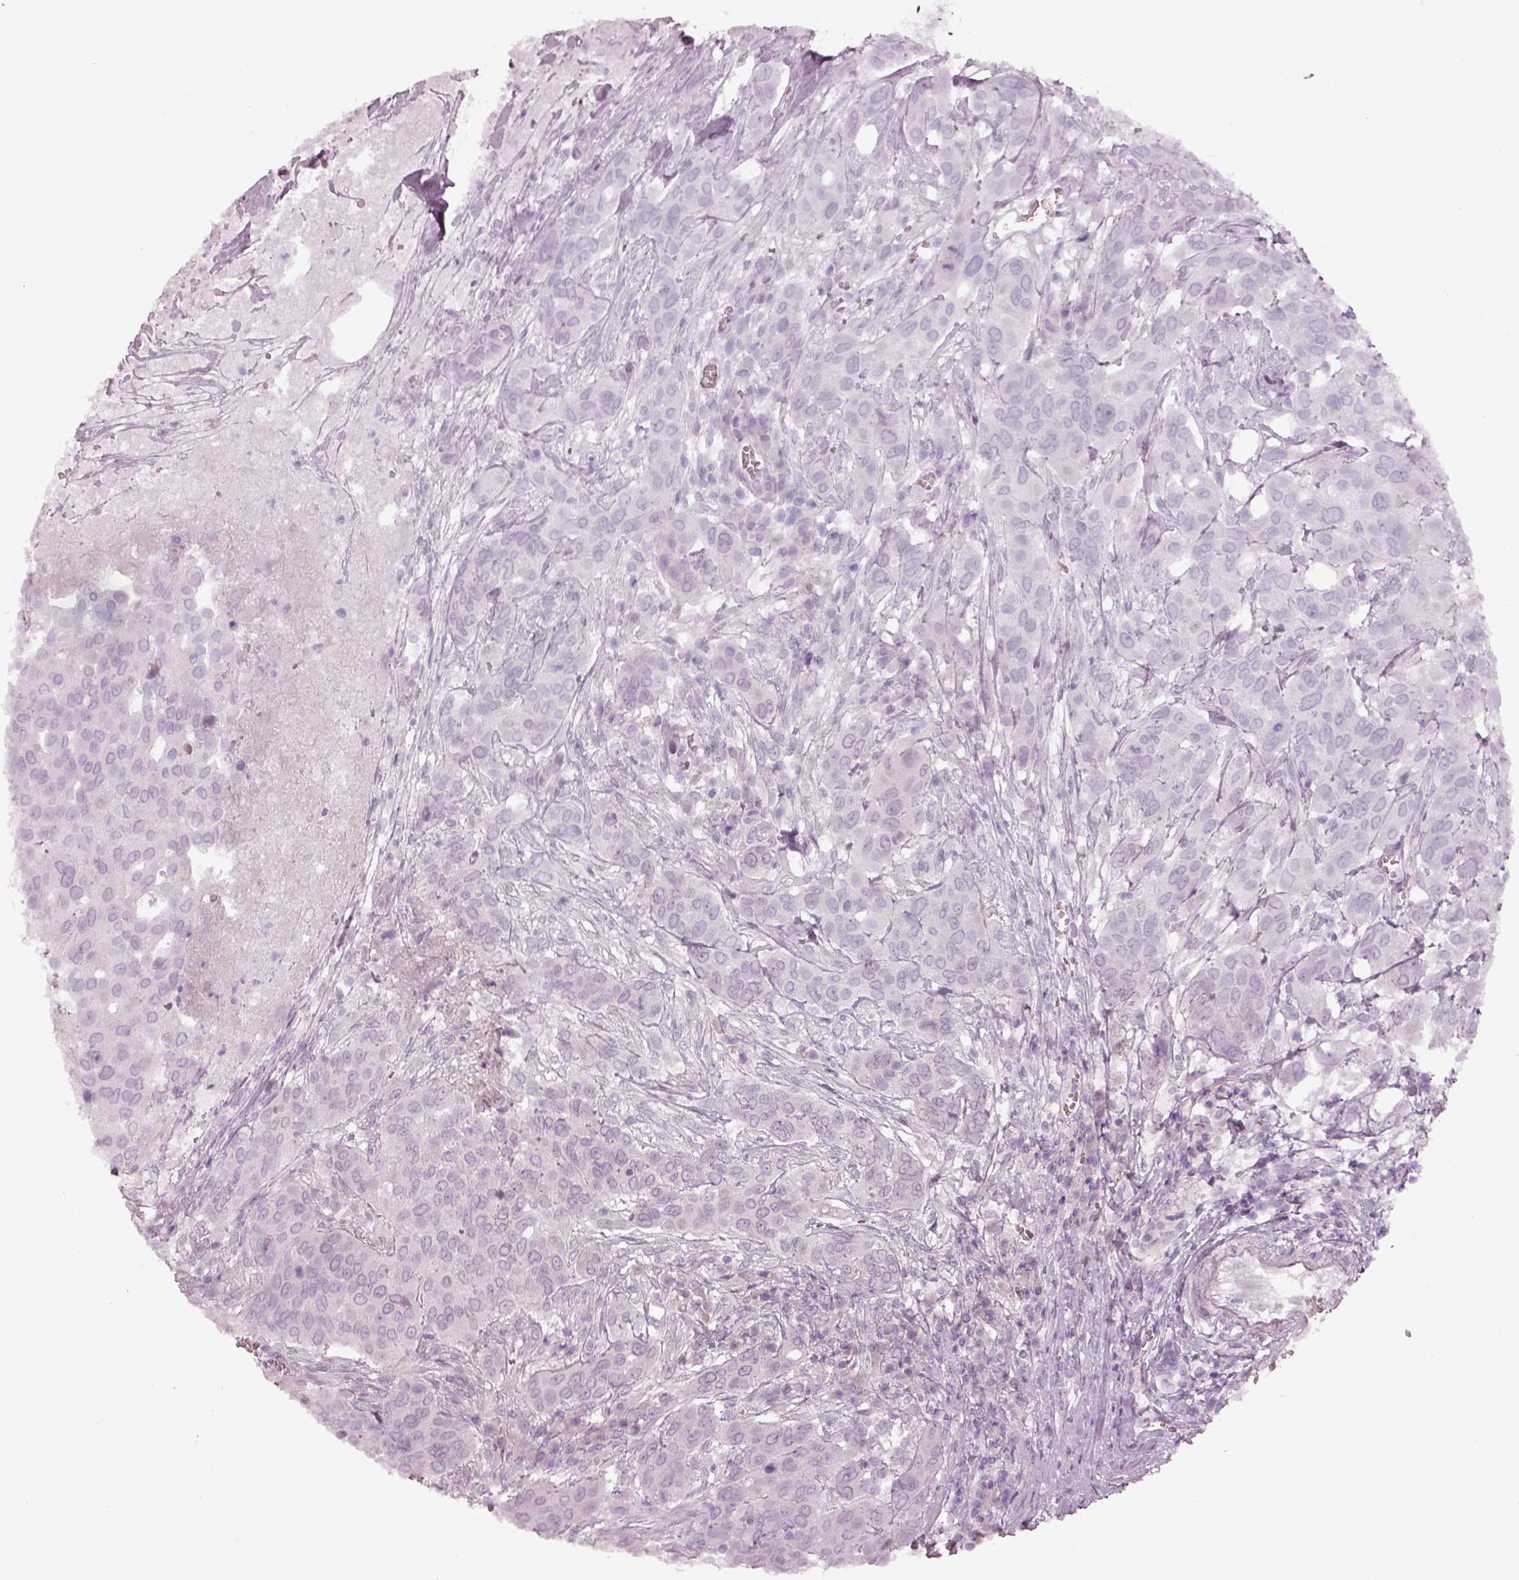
{"staining": {"intensity": "negative", "quantity": "none", "location": "none"}, "tissue": "urothelial cancer", "cell_type": "Tumor cells", "image_type": "cancer", "snomed": [{"axis": "morphology", "description": "Urothelial carcinoma, NOS"}, {"axis": "morphology", "description": "Urothelial carcinoma, High grade"}, {"axis": "topography", "description": "Urinary bladder"}], "caption": "There is no significant positivity in tumor cells of urothelial cancer.", "gene": "SPATA6L", "patient": {"sex": "male", "age": 63}}